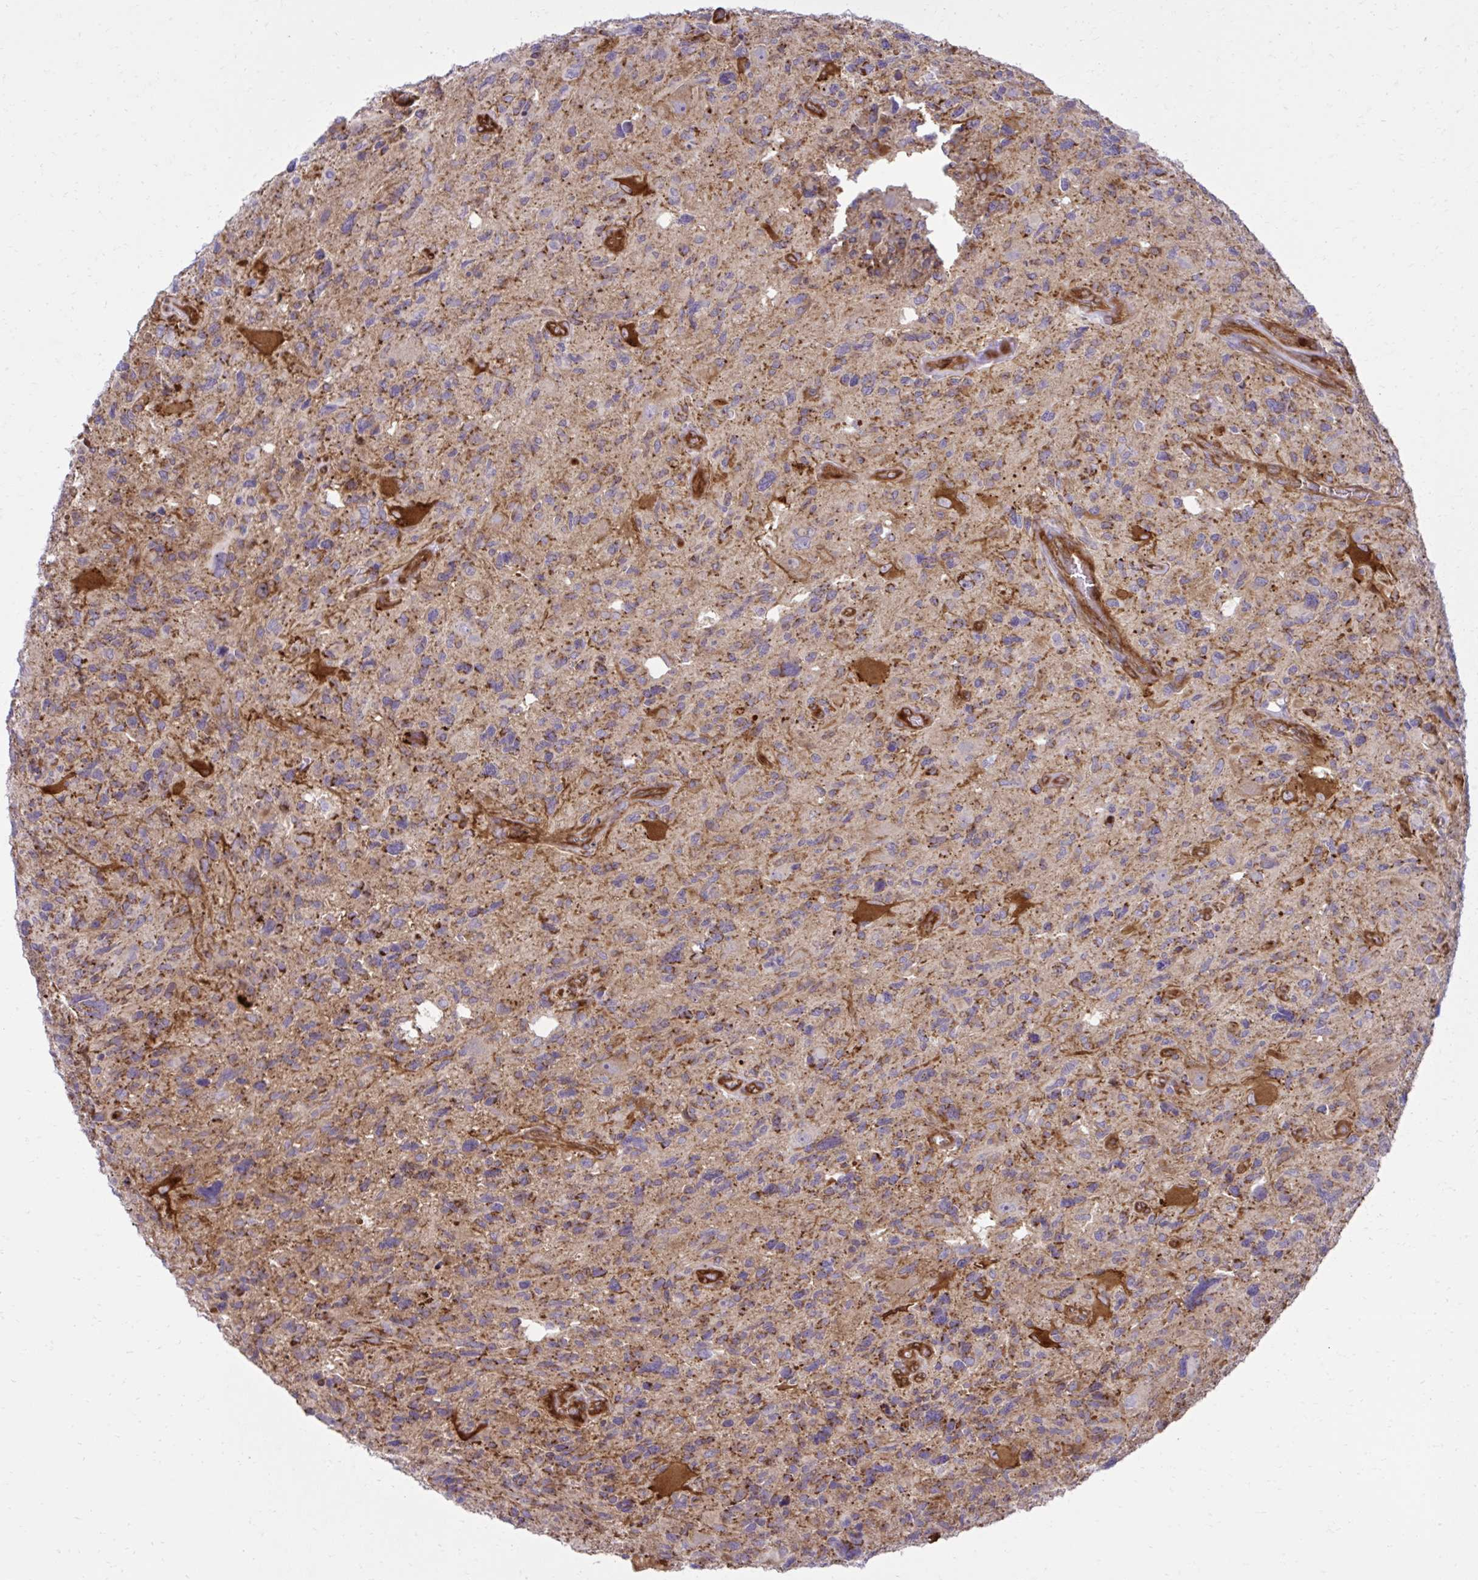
{"staining": {"intensity": "moderate", "quantity": ">75%", "location": "cytoplasmic/membranous"}, "tissue": "glioma", "cell_type": "Tumor cells", "image_type": "cancer", "snomed": [{"axis": "morphology", "description": "Glioma, malignant, High grade"}, {"axis": "topography", "description": "Brain"}], "caption": "Immunohistochemical staining of human high-grade glioma (malignant) demonstrates medium levels of moderate cytoplasmic/membranous protein positivity in about >75% of tumor cells.", "gene": "LIMS1", "patient": {"sex": "male", "age": 49}}